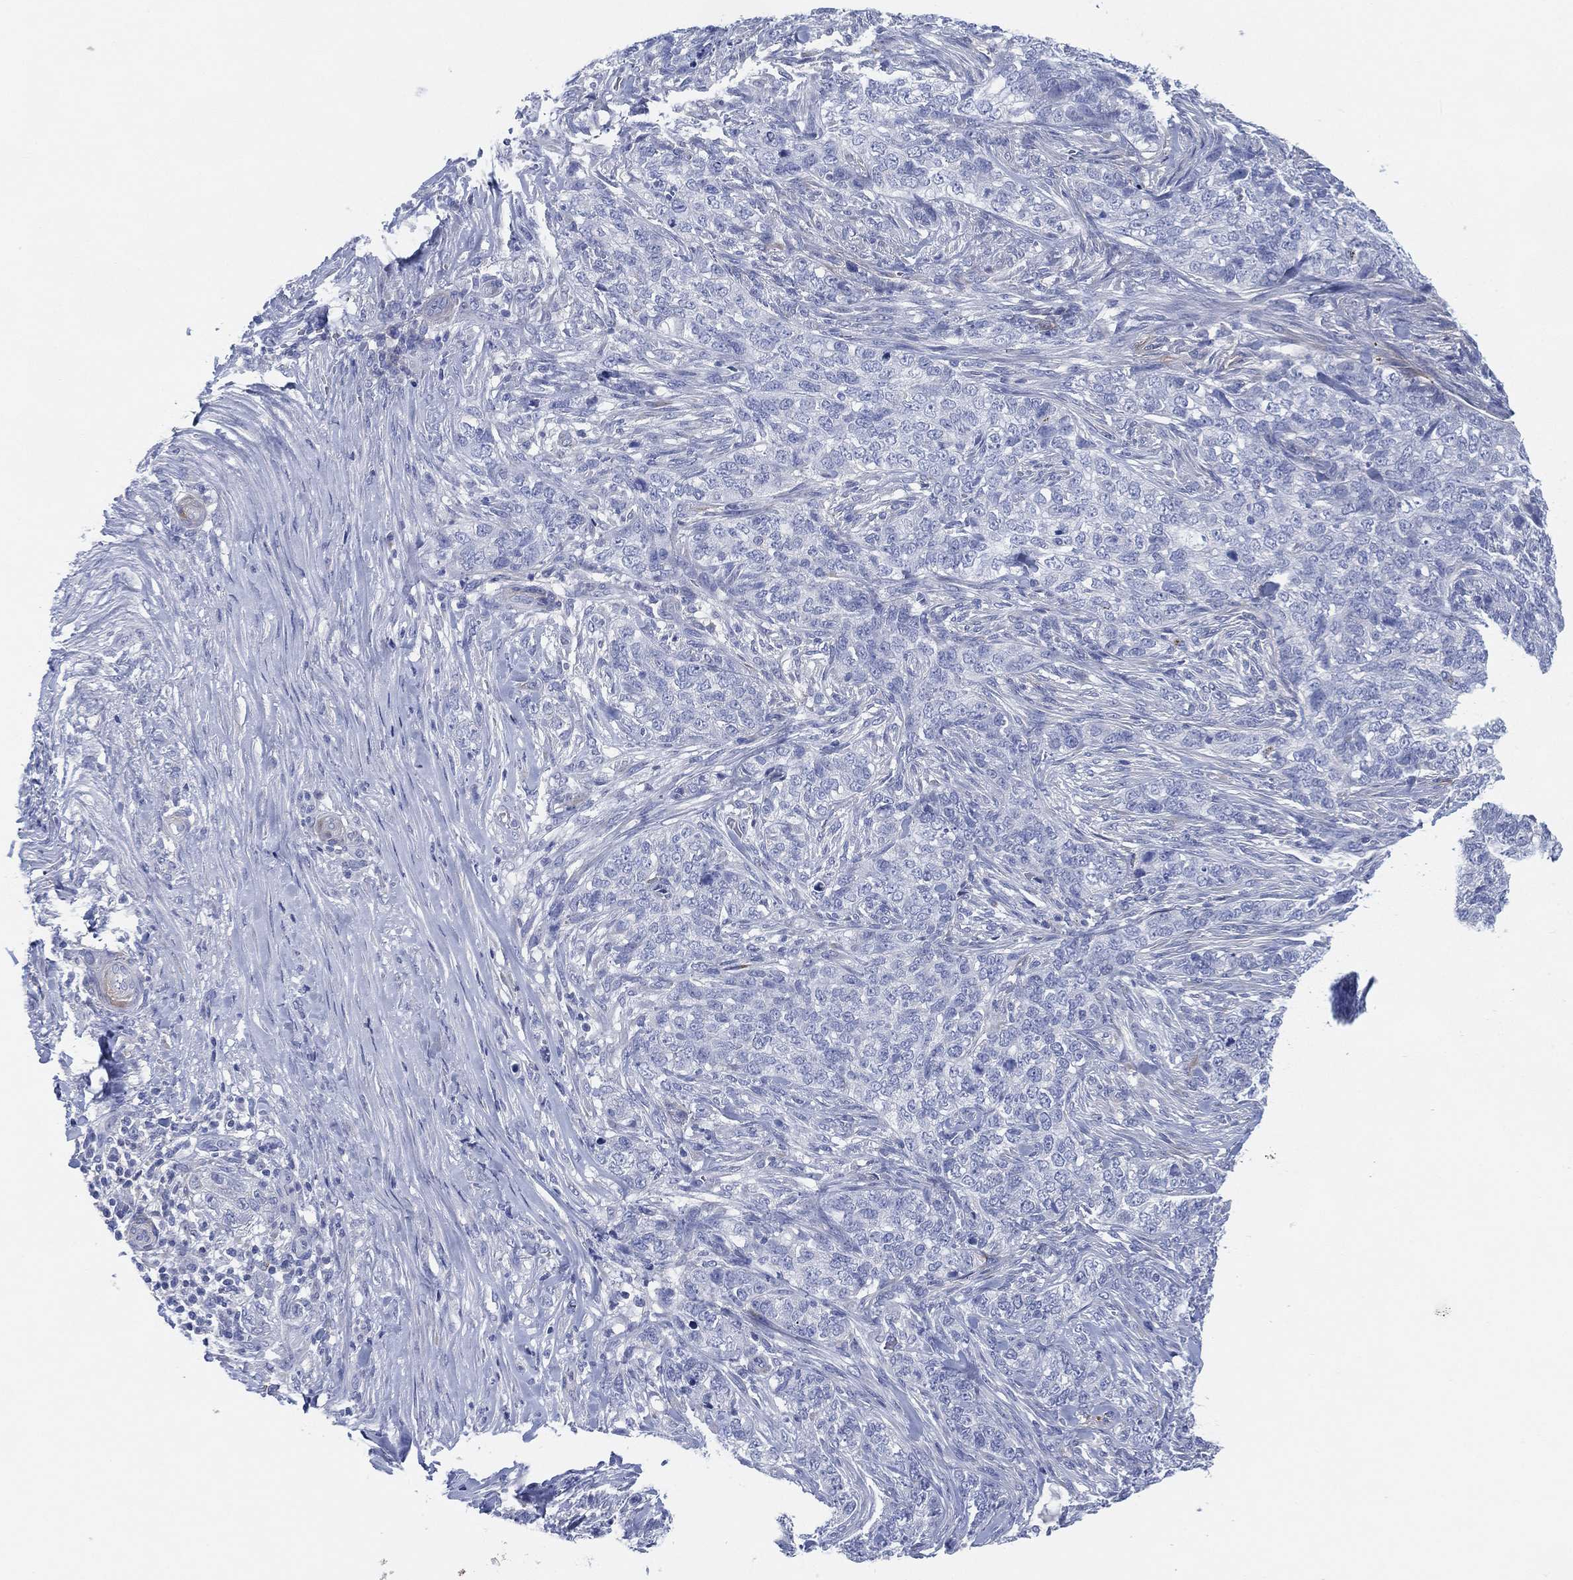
{"staining": {"intensity": "negative", "quantity": "none", "location": "none"}, "tissue": "skin cancer", "cell_type": "Tumor cells", "image_type": "cancer", "snomed": [{"axis": "morphology", "description": "Basal cell carcinoma"}, {"axis": "topography", "description": "Skin"}], "caption": "Immunohistochemical staining of basal cell carcinoma (skin) reveals no significant positivity in tumor cells.", "gene": "ADAD2", "patient": {"sex": "female", "age": 69}}